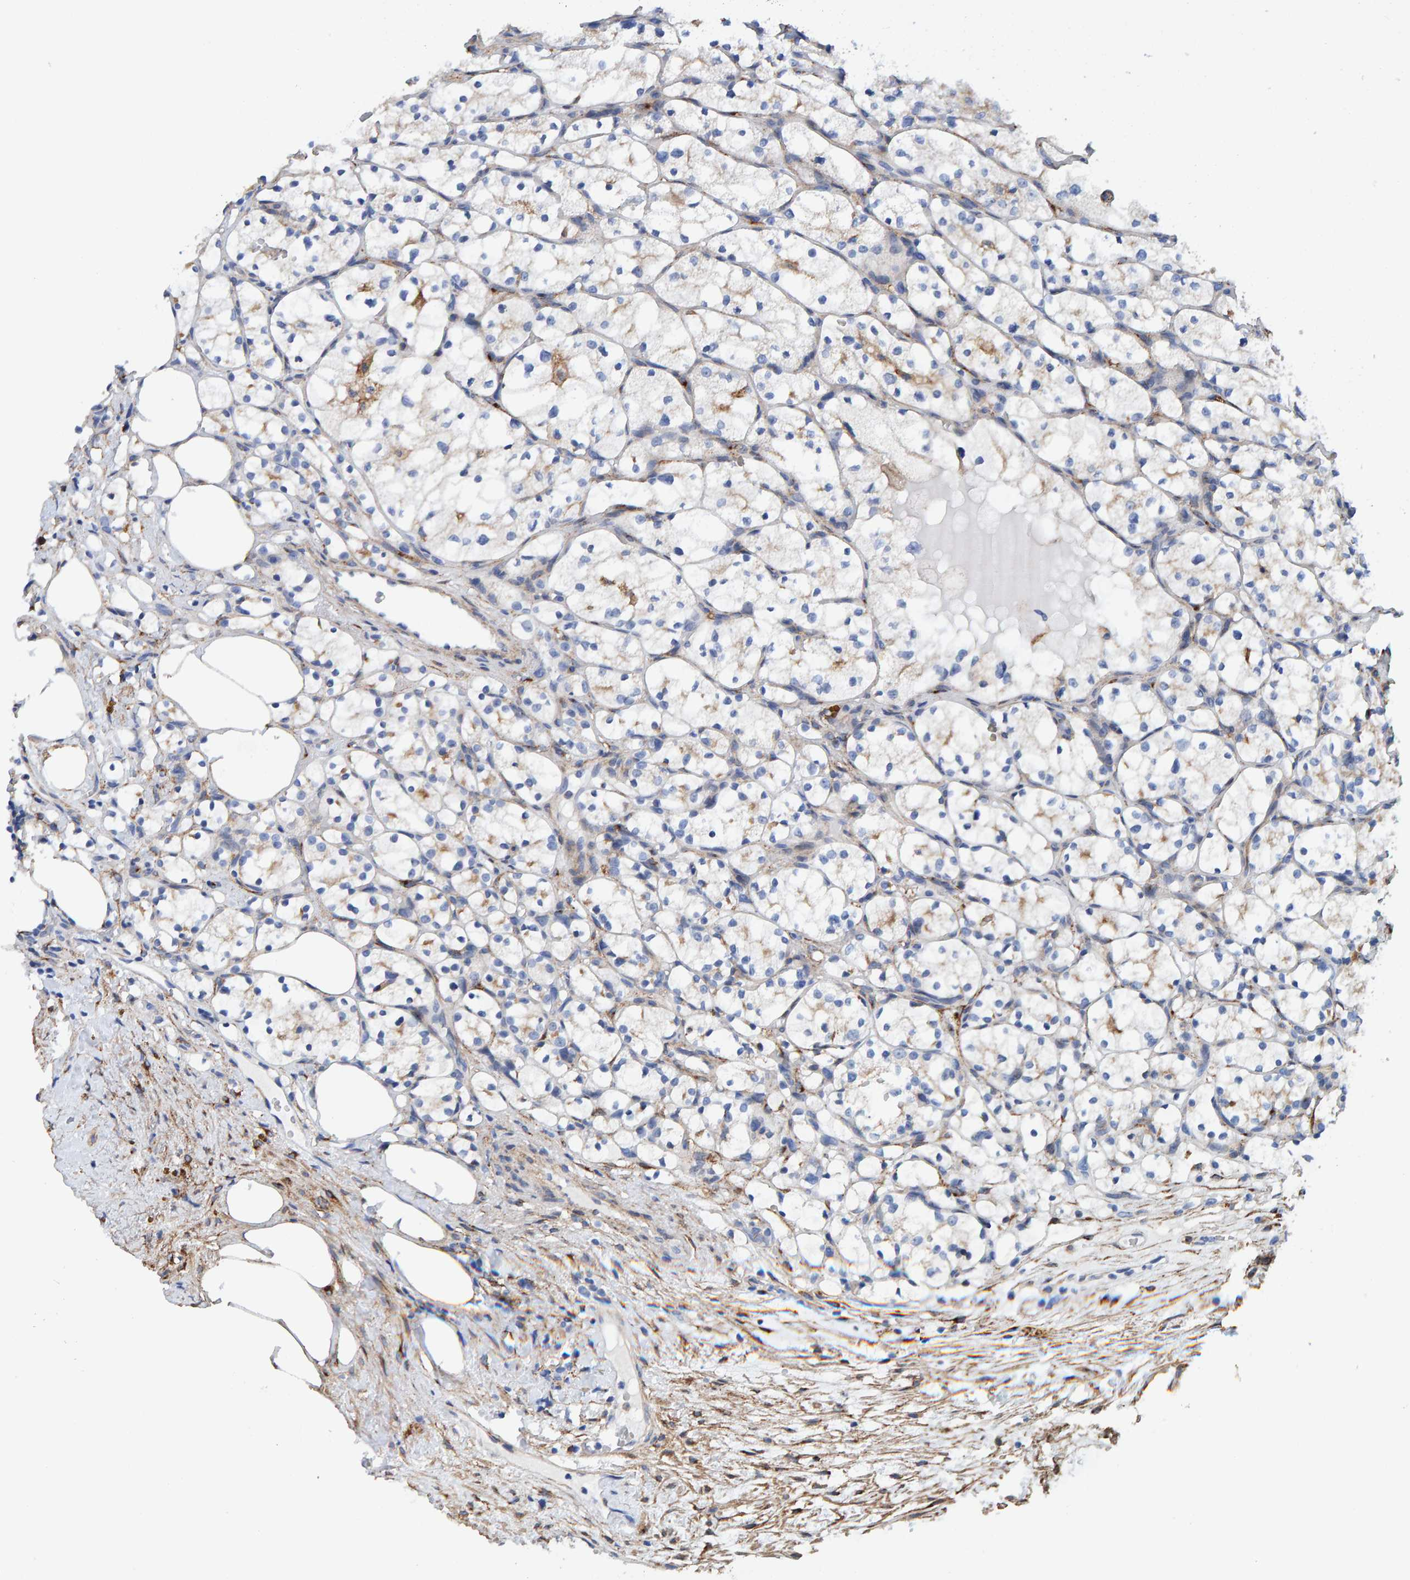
{"staining": {"intensity": "weak", "quantity": "<25%", "location": "cytoplasmic/membranous"}, "tissue": "renal cancer", "cell_type": "Tumor cells", "image_type": "cancer", "snomed": [{"axis": "morphology", "description": "Adenocarcinoma, NOS"}, {"axis": "topography", "description": "Kidney"}], "caption": "Adenocarcinoma (renal) was stained to show a protein in brown. There is no significant positivity in tumor cells.", "gene": "LRP1", "patient": {"sex": "female", "age": 69}}